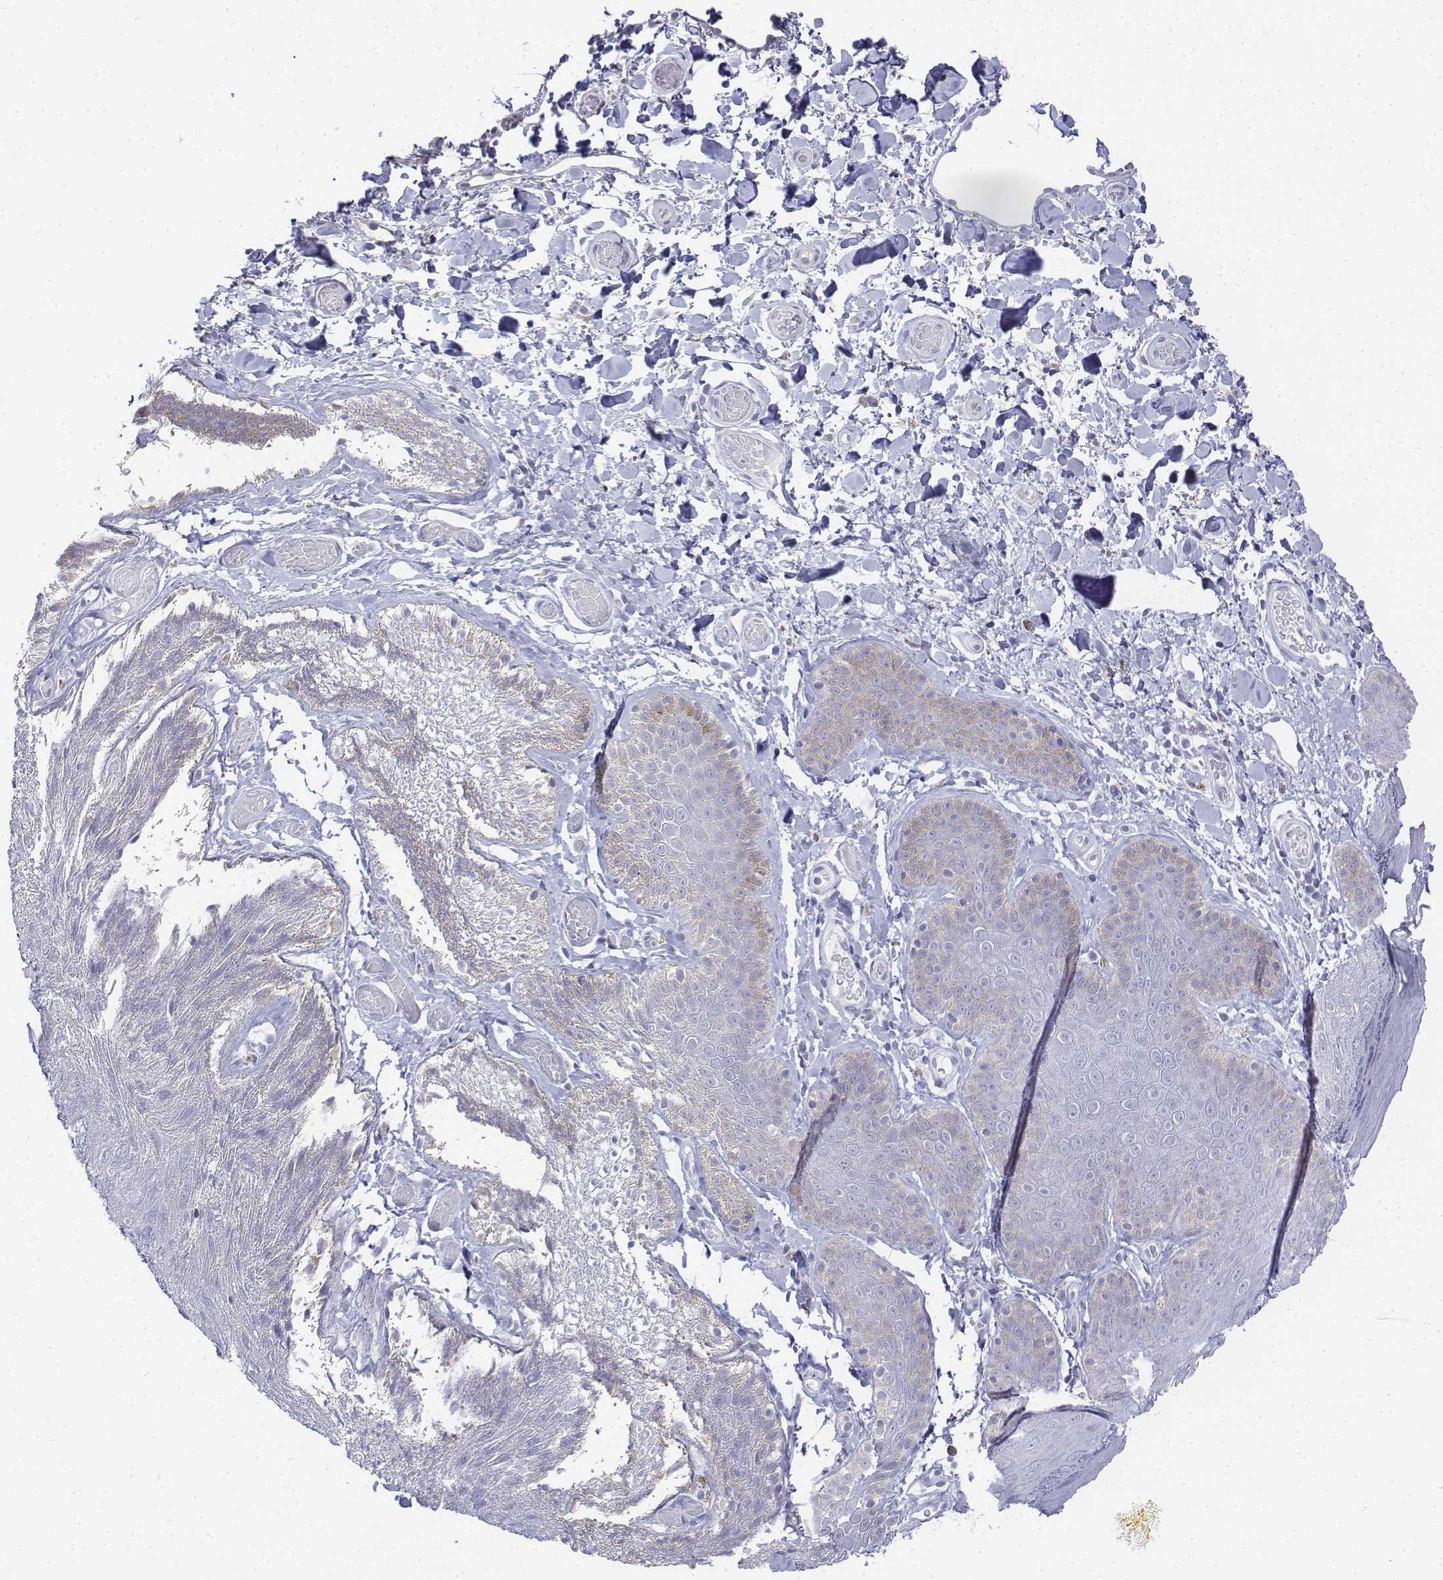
{"staining": {"intensity": "negative", "quantity": "none", "location": "none"}, "tissue": "skin", "cell_type": "Epidermal cells", "image_type": "normal", "snomed": [{"axis": "morphology", "description": "Normal tissue, NOS"}, {"axis": "topography", "description": "Anal"}], "caption": "Immunohistochemical staining of unremarkable human skin reveals no significant expression in epidermal cells. The staining is performed using DAB (3,3'-diaminobenzidine) brown chromogen with nuclei counter-stained in using hematoxylin.", "gene": "LGSN", "patient": {"sex": "male", "age": 53}}